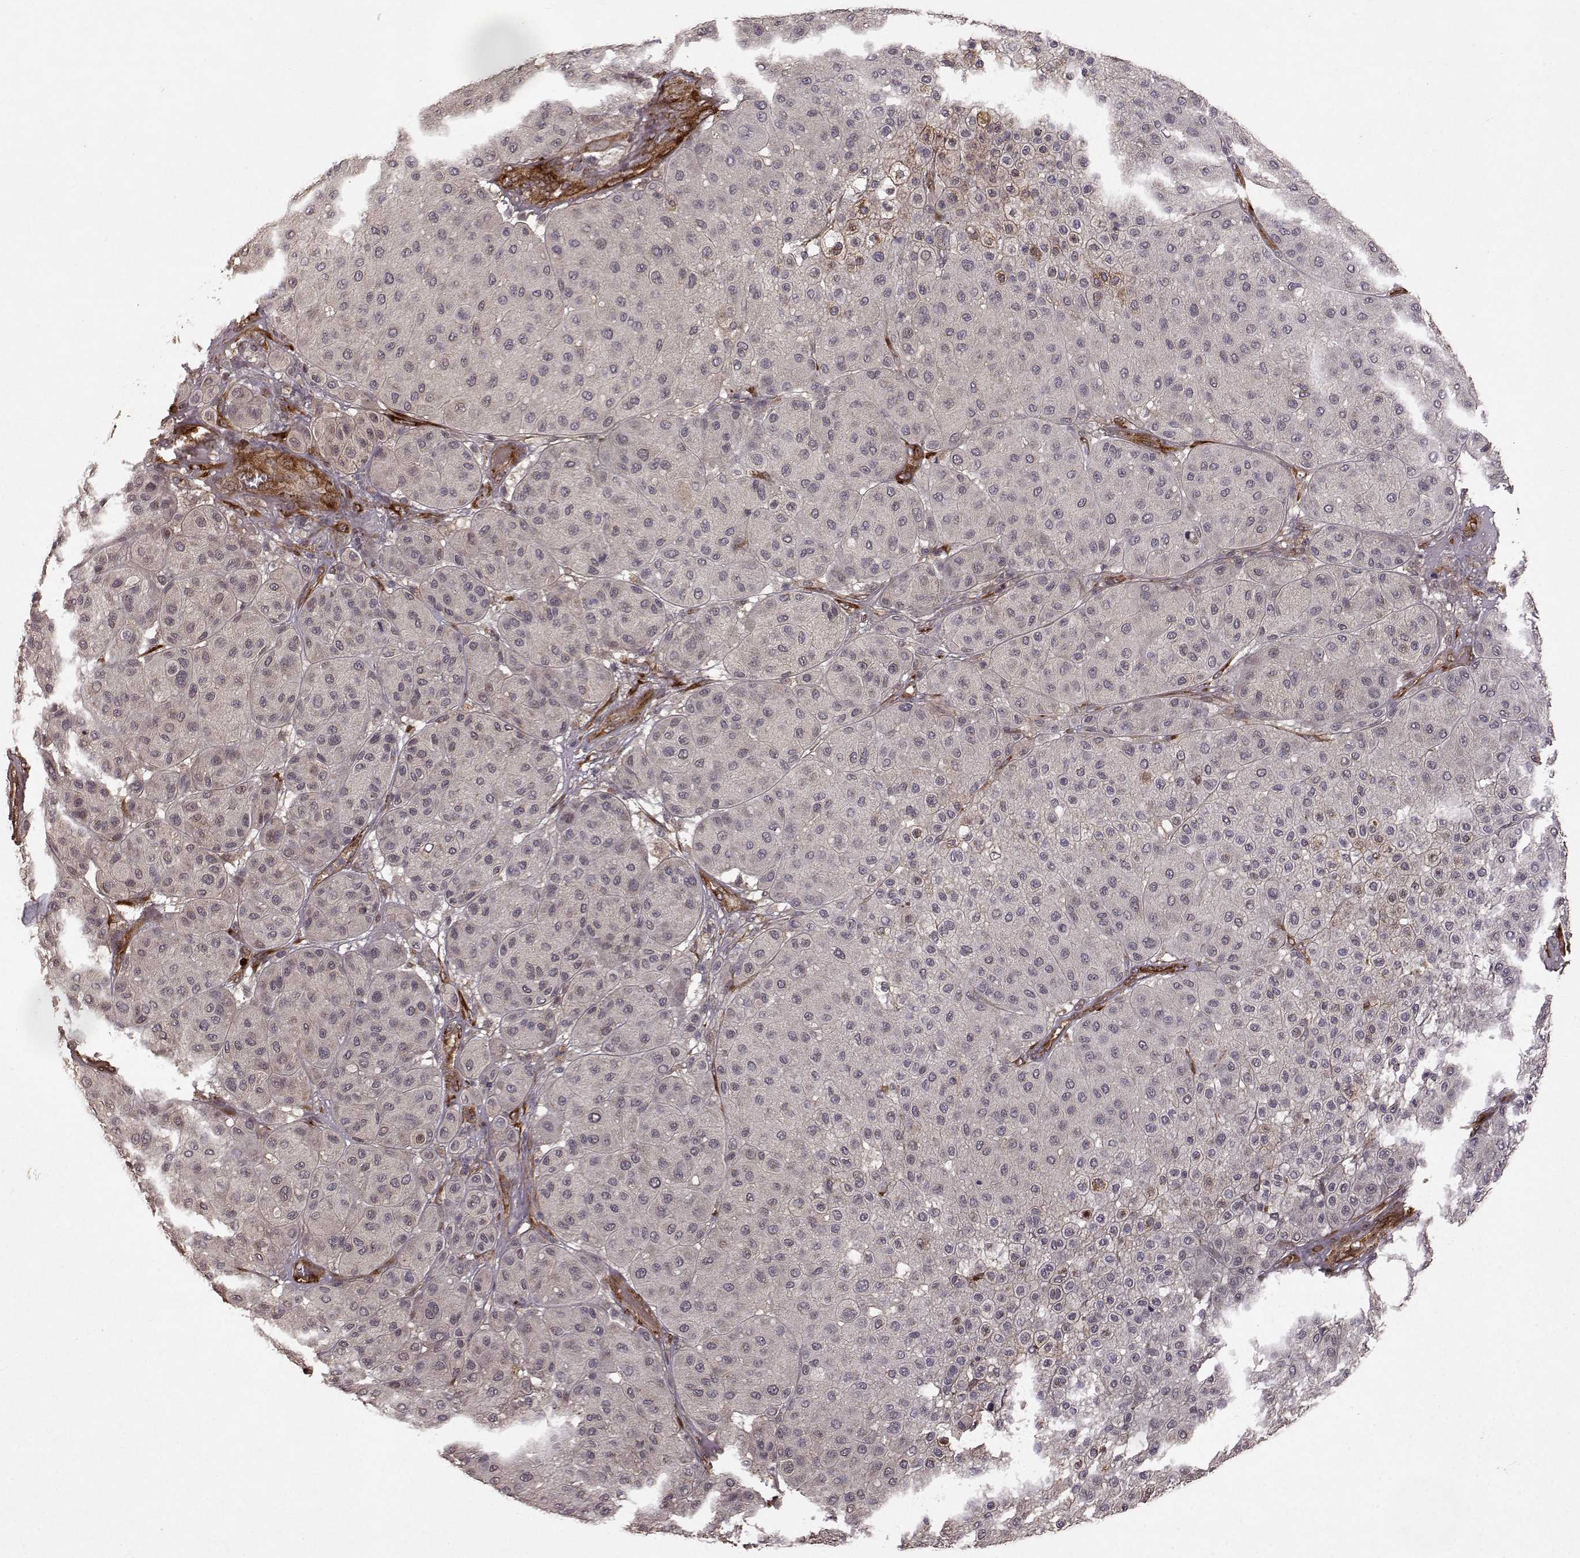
{"staining": {"intensity": "weak", "quantity": "<25%", "location": "cytoplasmic/membranous"}, "tissue": "melanoma", "cell_type": "Tumor cells", "image_type": "cancer", "snomed": [{"axis": "morphology", "description": "Malignant melanoma, Metastatic site"}, {"axis": "topography", "description": "Smooth muscle"}], "caption": "Immunohistochemical staining of human malignant melanoma (metastatic site) demonstrates no significant expression in tumor cells.", "gene": "FSTL1", "patient": {"sex": "male", "age": 41}}